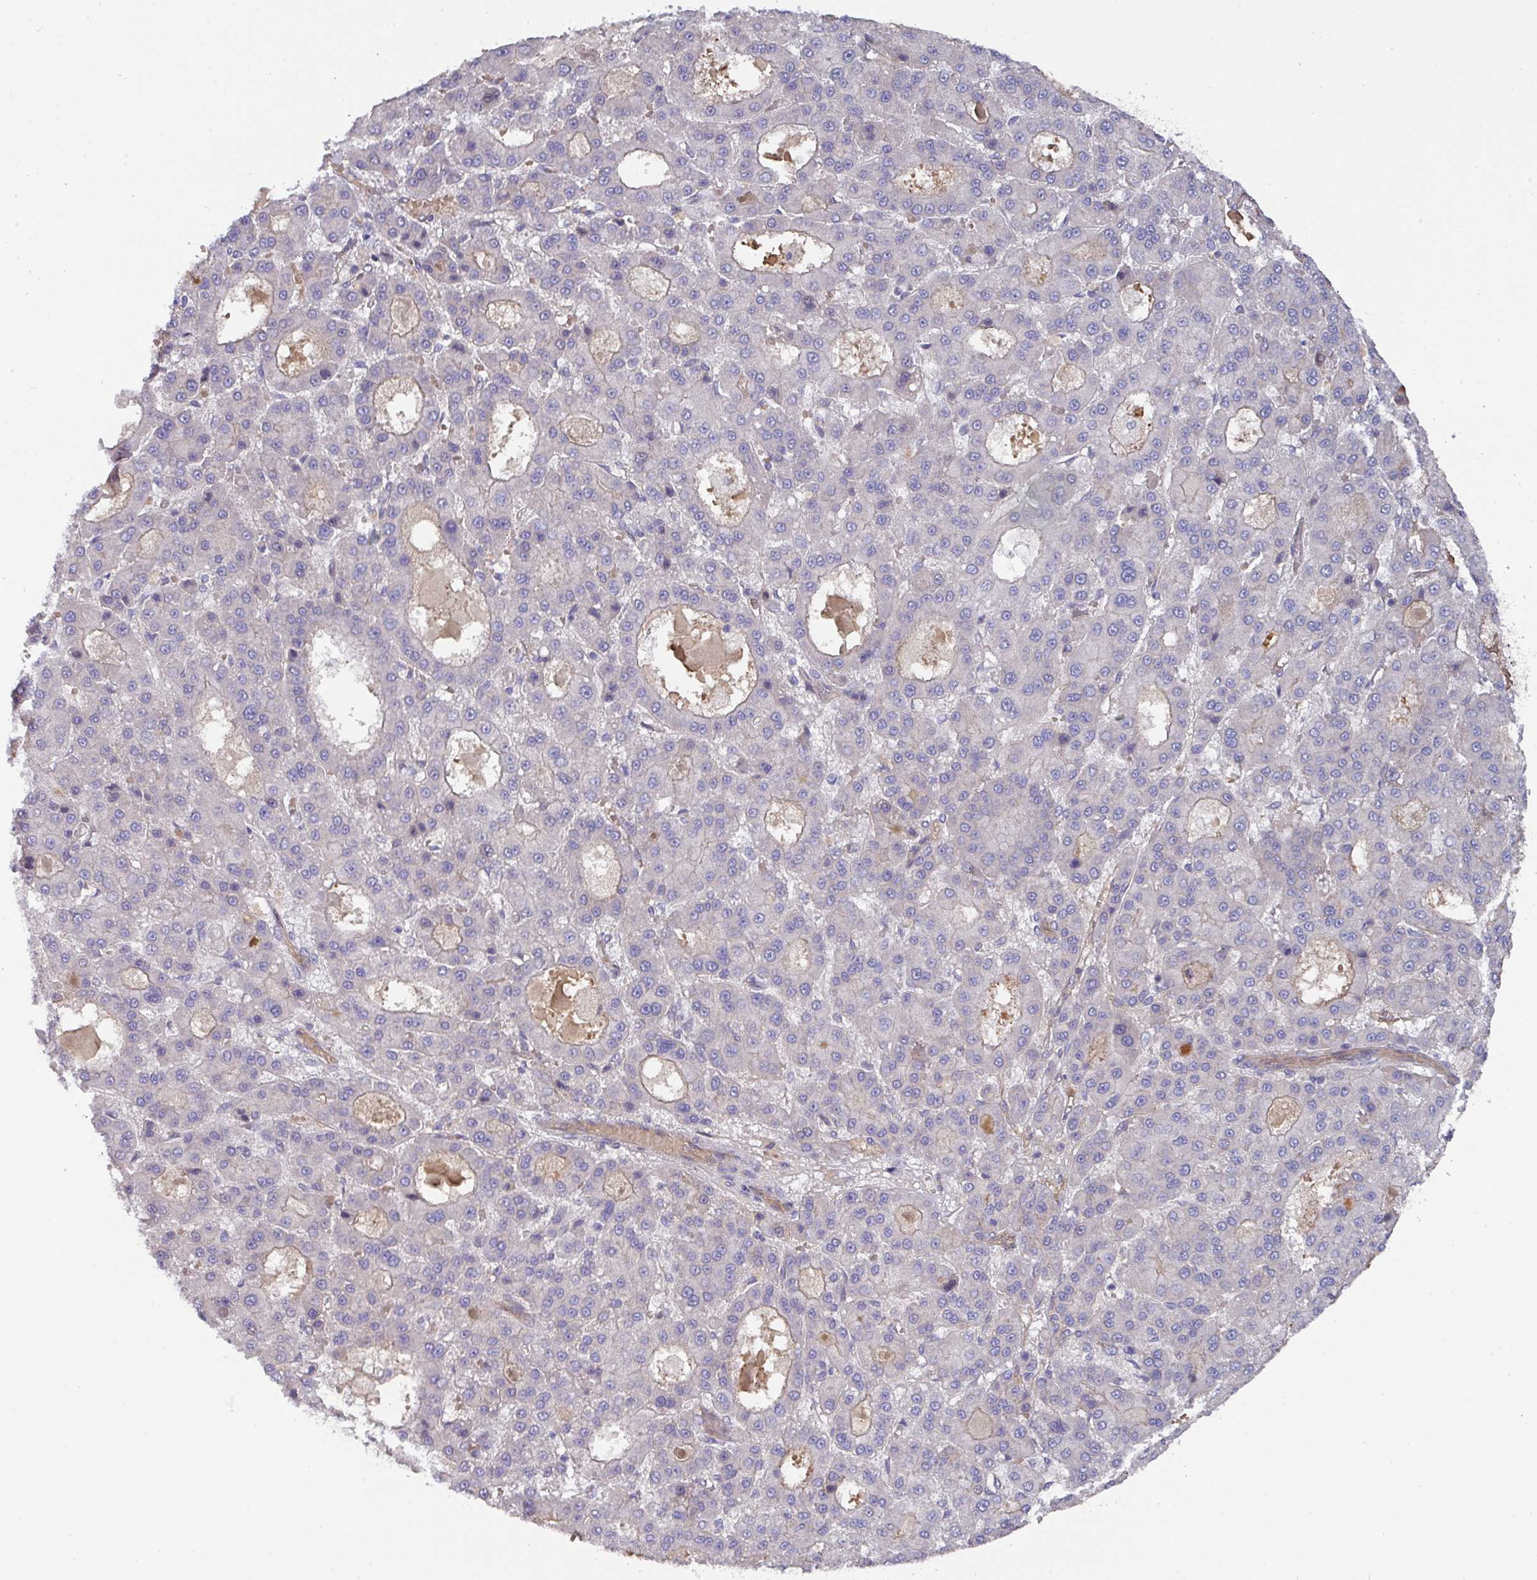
{"staining": {"intensity": "weak", "quantity": "<25%", "location": "cytoplasmic/membranous"}, "tissue": "liver cancer", "cell_type": "Tumor cells", "image_type": "cancer", "snomed": [{"axis": "morphology", "description": "Carcinoma, Hepatocellular, NOS"}, {"axis": "topography", "description": "Liver"}], "caption": "Human liver cancer (hepatocellular carcinoma) stained for a protein using immunohistochemistry (IHC) displays no staining in tumor cells.", "gene": "PRR5", "patient": {"sex": "male", "age": 70}}